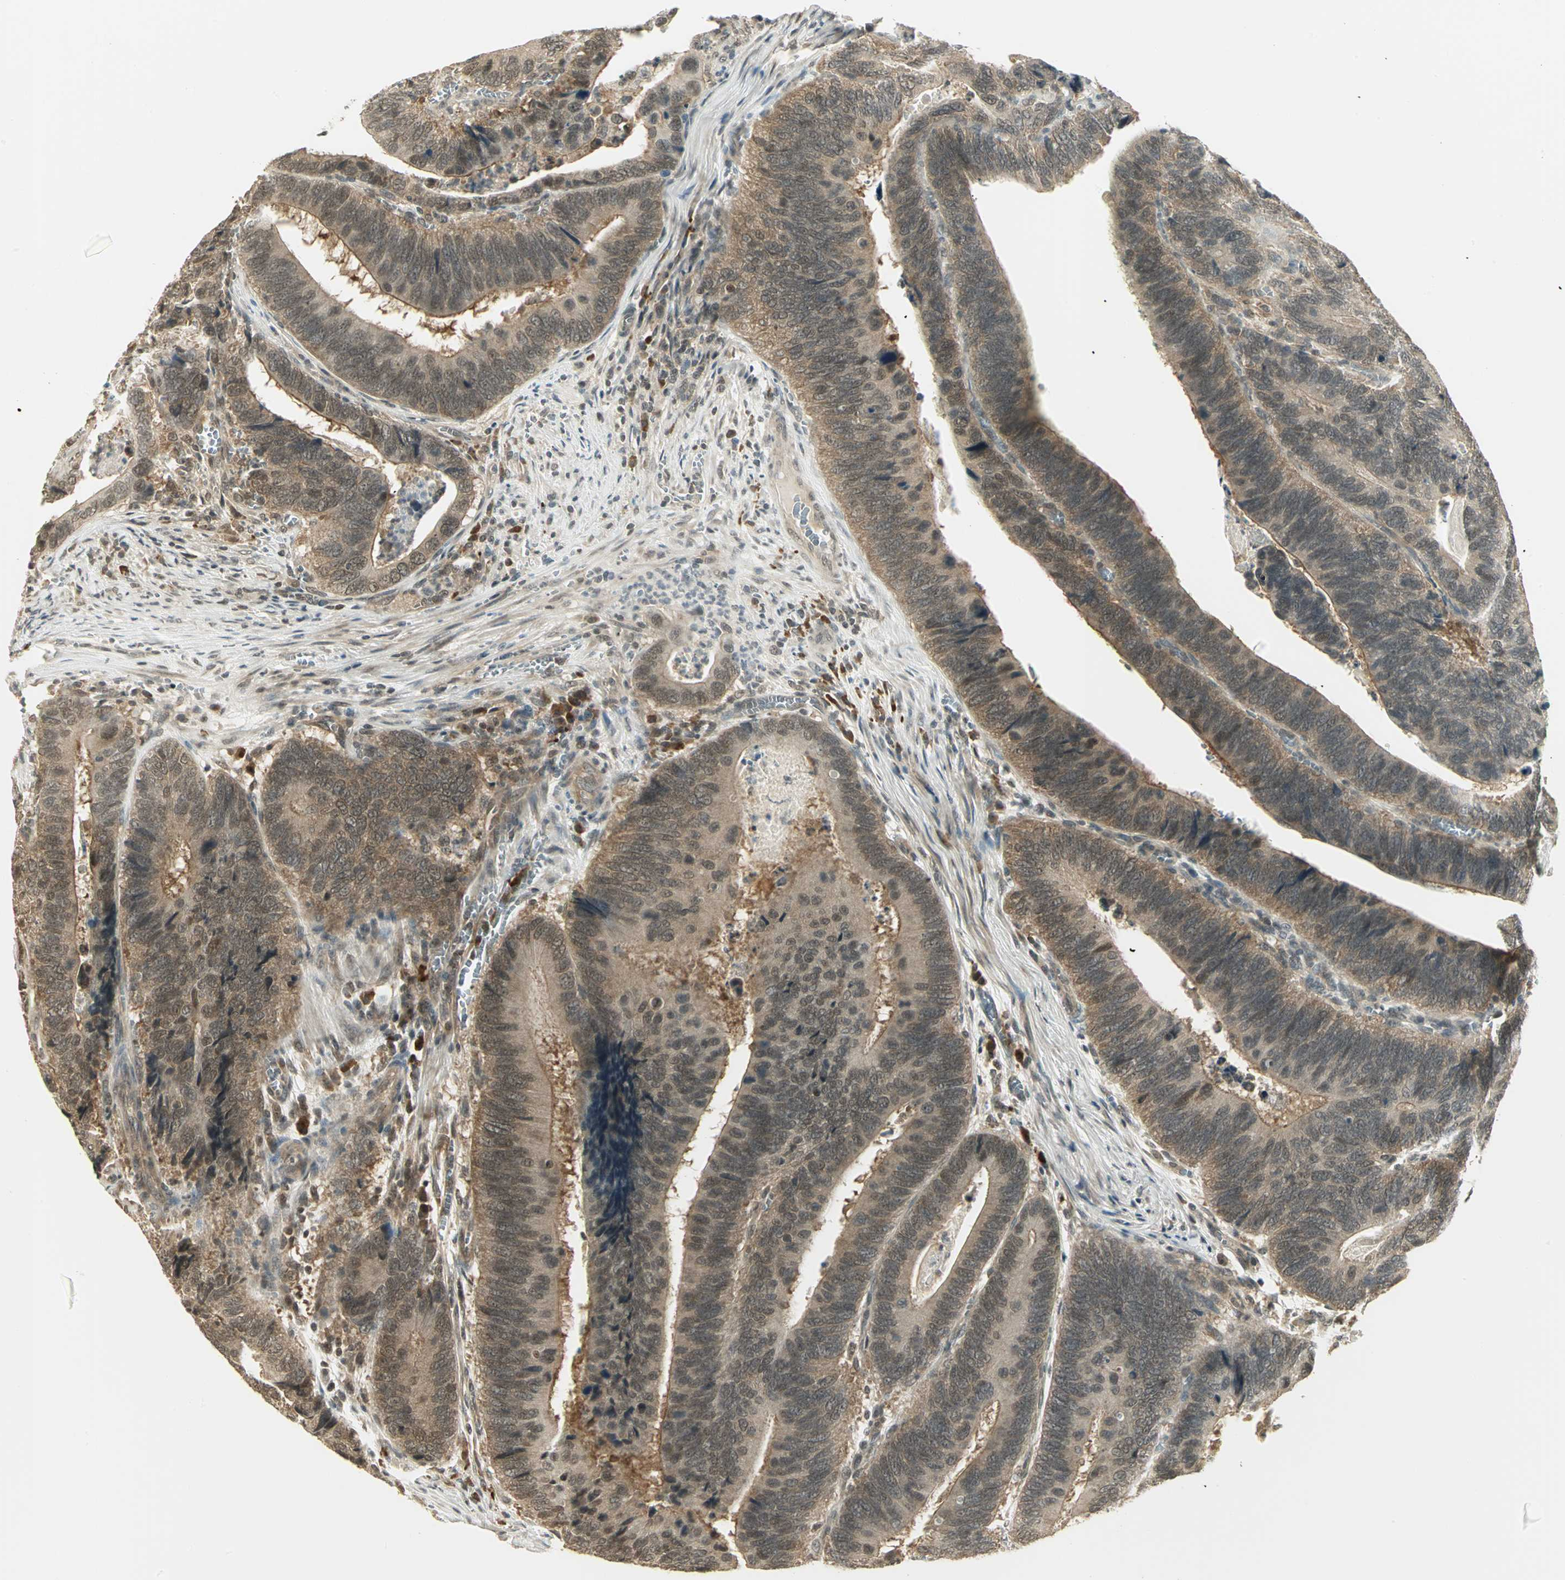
{"staining": {"intensity": "moderate", "quantity": ">75%", "location": "cytoplasmic/membranous"}, "tissue": "colorectal cancer", "cell_type": "Tumor cells", "image_type": "cancer", "snomed": [{"axis": "morphology", "description": "Adenocarcinoma, NOS"}, {"axis": "topography", "description": "Colon"}], "caption": "The photomicrograph demonstrates a brown stain indicating the presence of a protein in the cytoplasmic/membranous of tumor cells in colorectal cancer (adenocarcinoma).", "gene": "CDC34", "patient": {"sex": "male", "age": 72}}